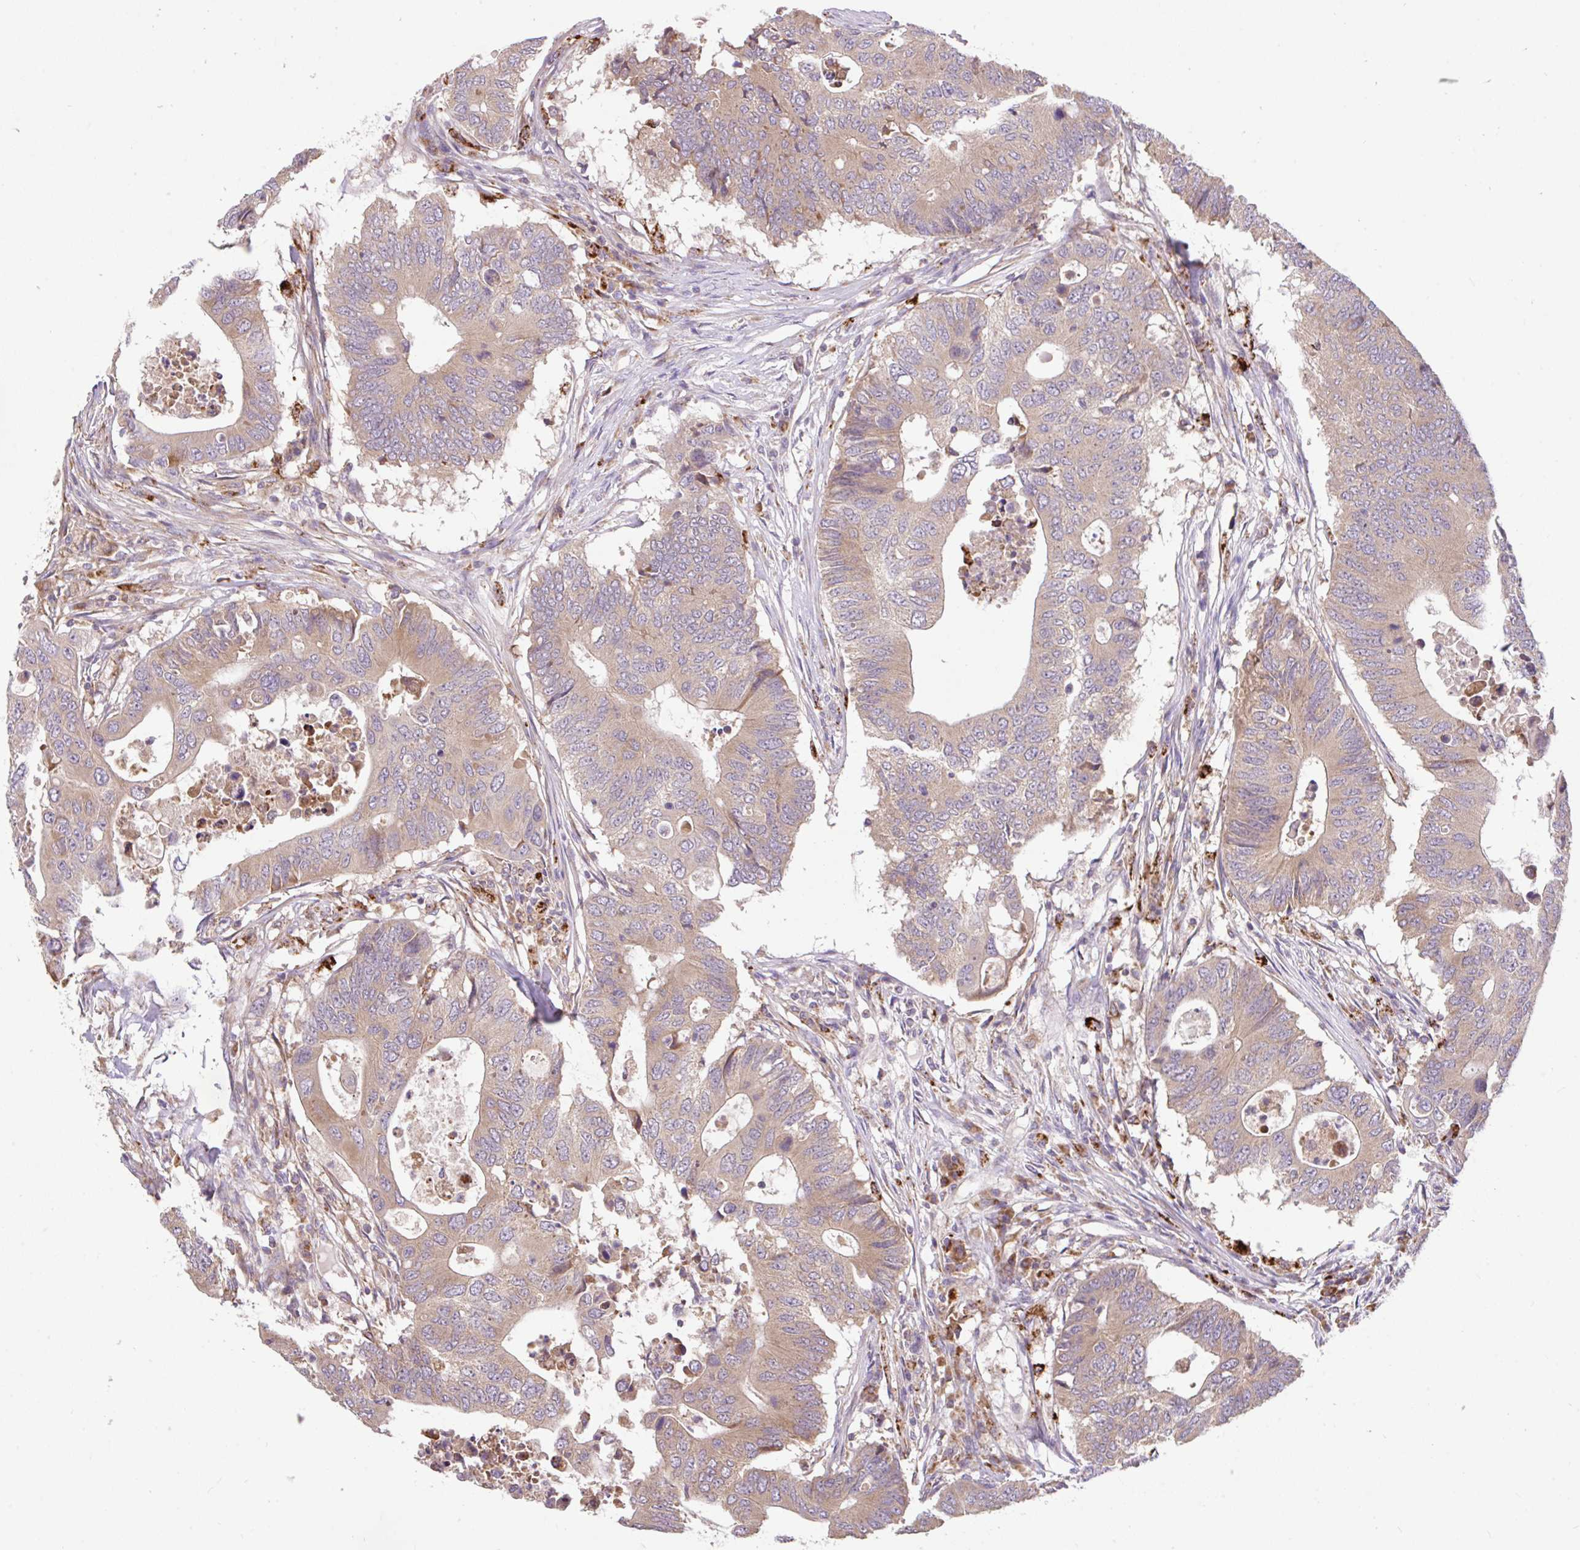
{"staining": {"intensity": "weak", "quantity": ">75%", "location": "cytoplasmic/membranous"}, "tissue": "colorectal cancer", "cell_type": "Tumor cells", "image_type": "cancer", "snomed": [{"axis": "morphology", "description": "Adenocarcinoma, NOS"}, {"axis": "topography", "description": "Colon"}], "caption": "Immunohistochemistry (DAB (3,3'-diaminobenzidine)) staining of colorectal cancer (adenocarcinoma) demonstrates weak cytoplasmic/membranous protein positivity in about >75% of tumor cells. (DAB = brown stain, brightfield microscopy at high magnification).", "gene": "RALBP1", "patient": {"sex": "male", "age": 71}}